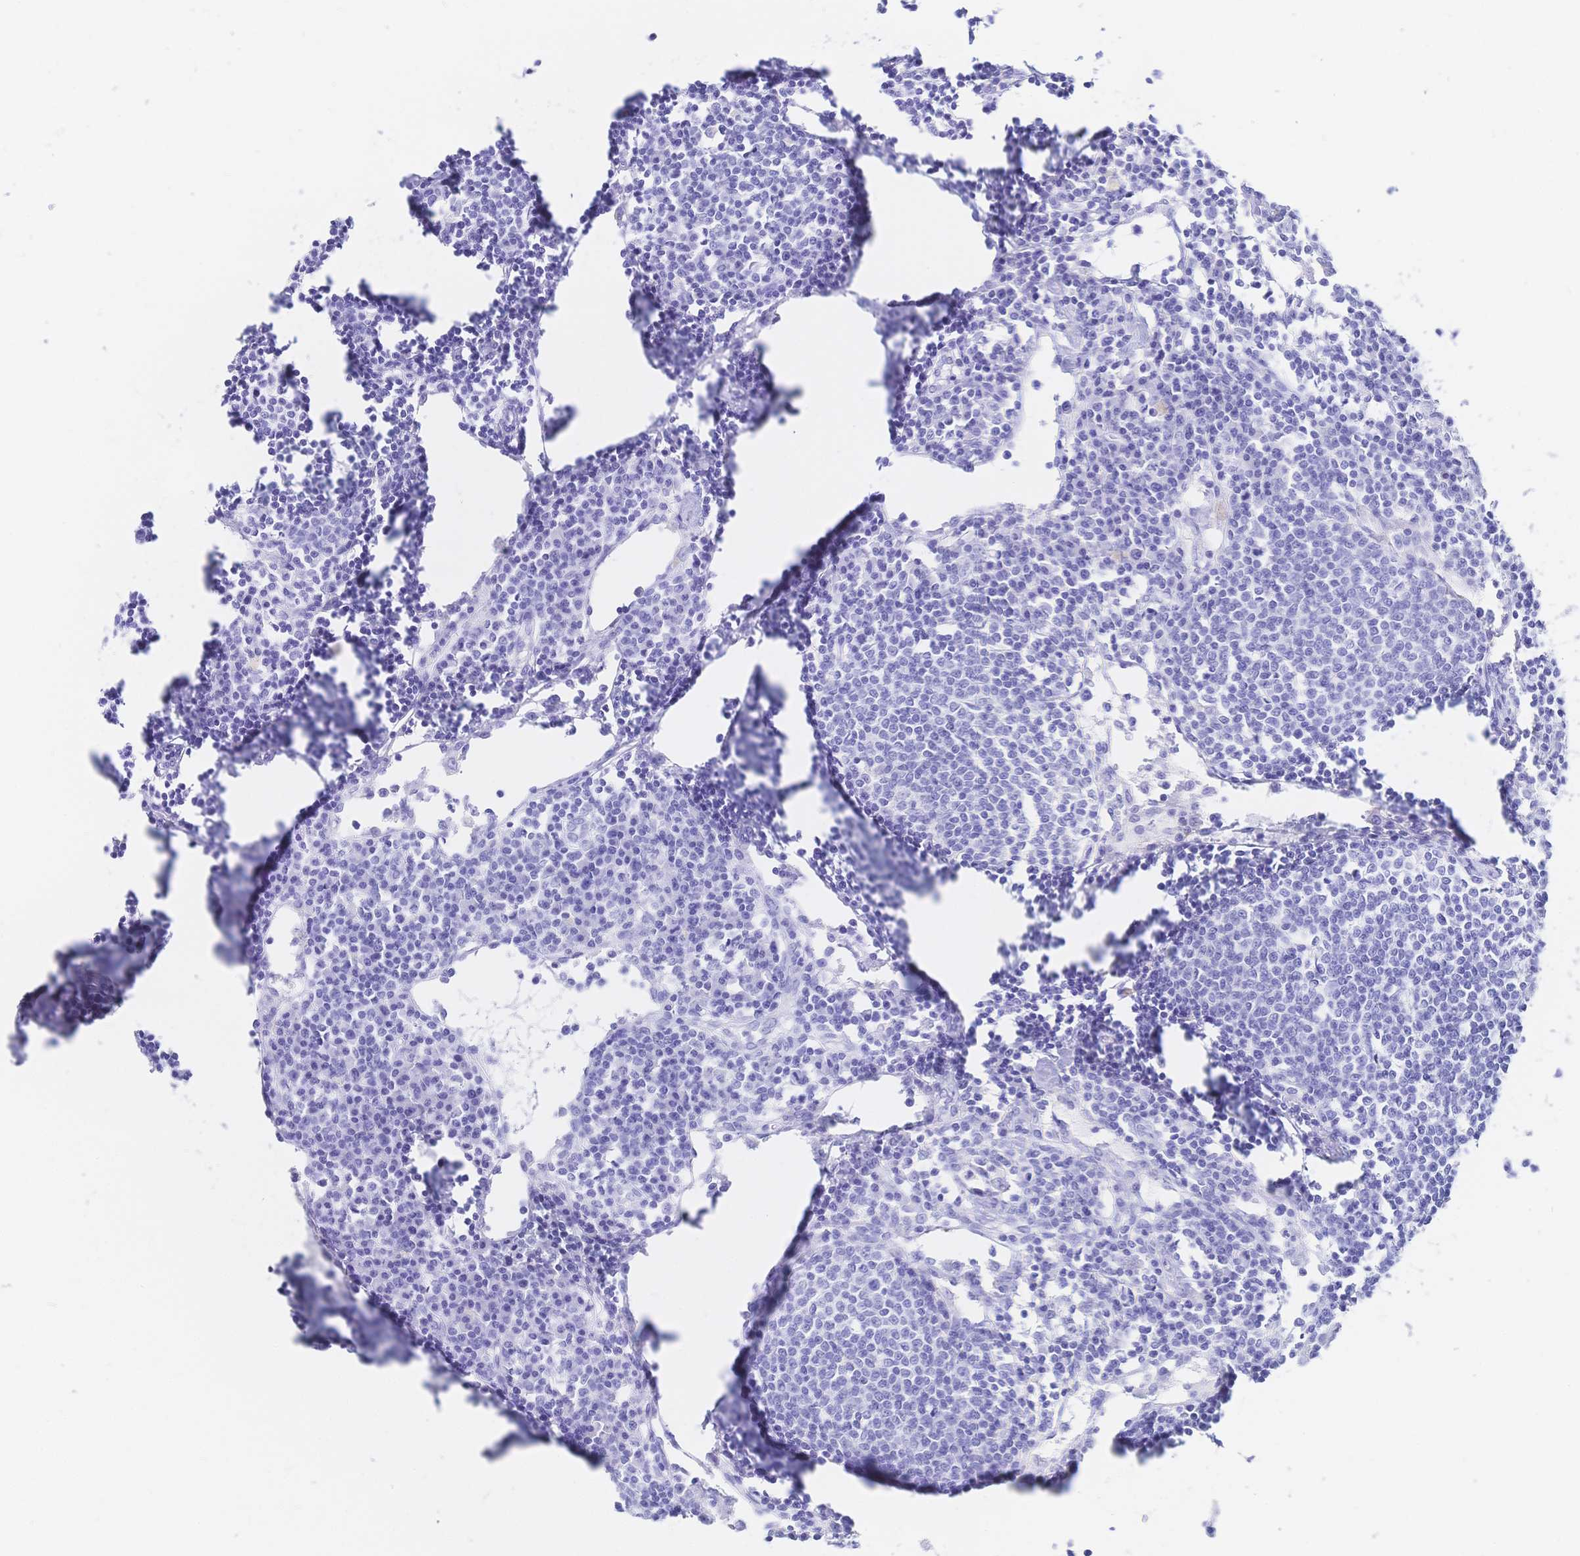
{"staining": {"intensity": "negative", "quantity": "none", "location": "none"}, "tissue": "lymph node", "cell_type": "Germinal center cells", "image_type": "normal", "snomed": [{"axis": "morphology", "description": "Normal tissue, NOS"}, {"axis": "topography", "description": "Lymph node"}], "caption": "High magnification brightfield microscopy of normal lymph node stained with DAB (brown) and counterstained with hematoxylin (blue): germinal center cells show no significant expression. (DAB (3,3'-diaminobenzidine) IHC visualized using brightfield microscopy, high magnification).", "gene": "UMOD", "patient": {"sex": "female", "age": 78}}